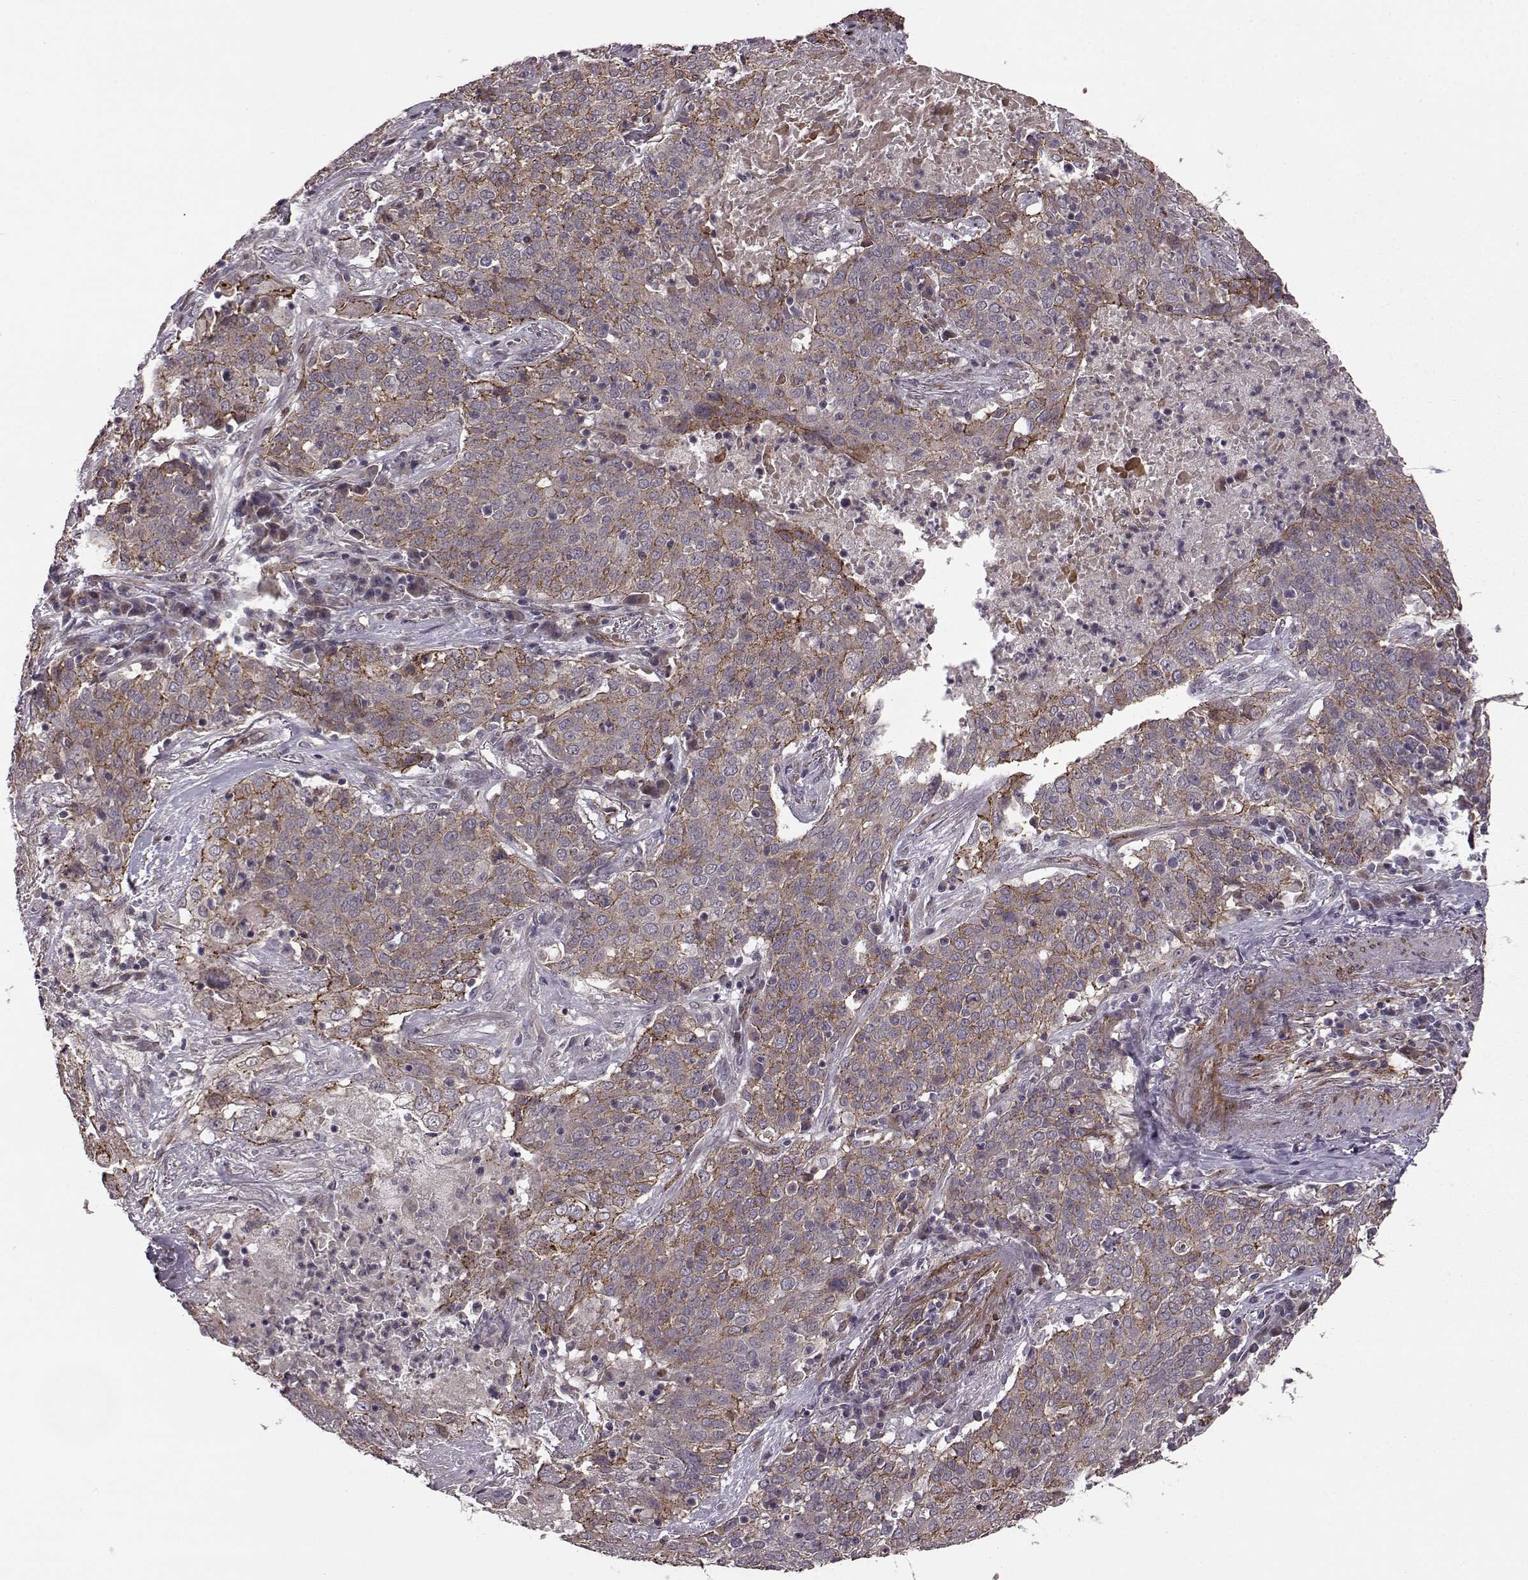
{"staining": {"intensity": "moderate", "quantity": ">75%", "location": "cytoplasmic/membranous"}, "tissue": "lung cancer", "cell_type": "Tumor cells", "image_type": "cancer", "snomed": [{"axis": "morphology", "description": "Squamous cell carcinoma, NOS"}, {"axis": "topography", "description": "Lung"}], "caption": "Moderate cytoplasmic/membranous protein staining is identified in about >75% of tumor cells in lung squamous cell carcinoma.", "gene": "SYNPO", "patient": {"sex": "male", "age": 82}}